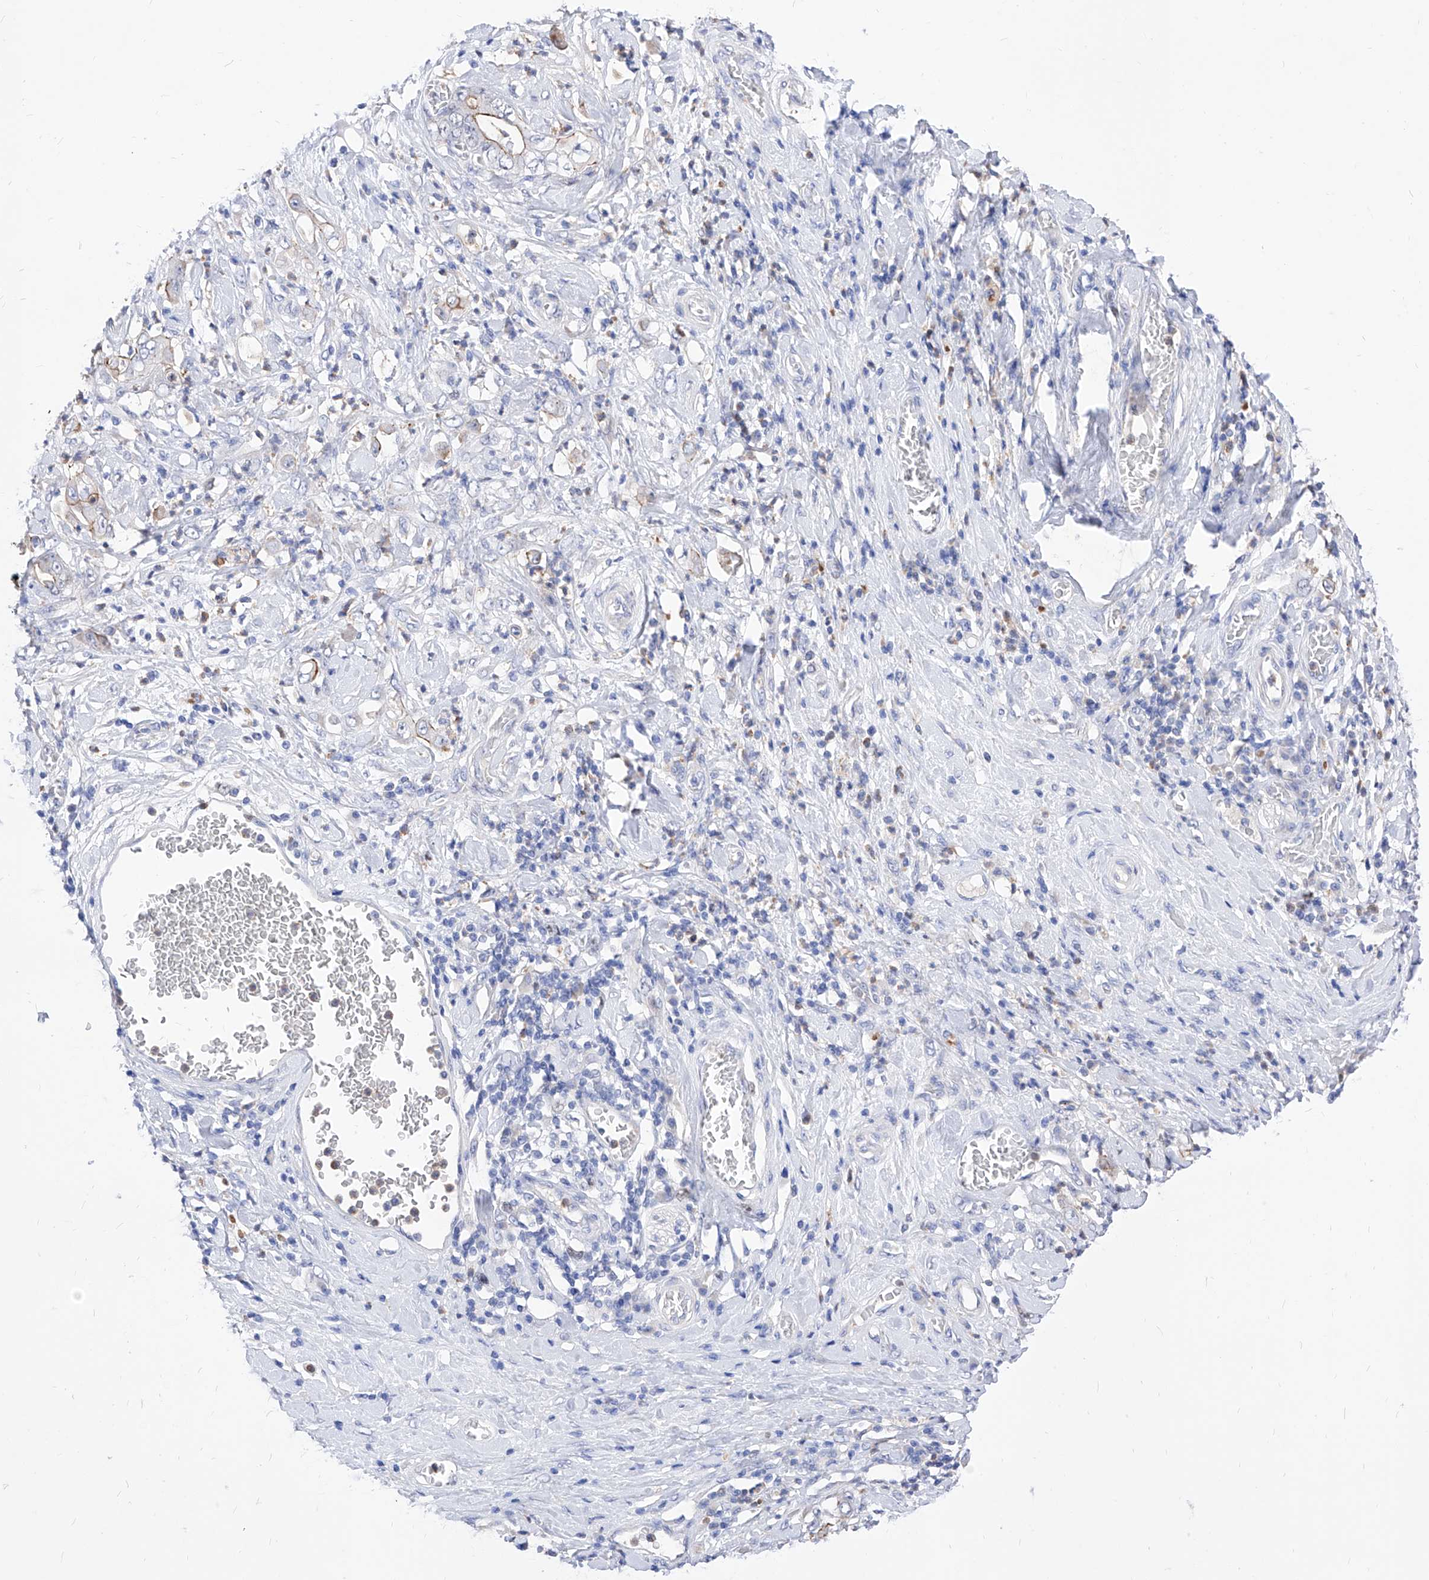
{"staining": {"intensity": "weak", "quantity": "<25%", "location": "cytoplasmic/membranous"}, "tissue": "stomach cancer", "cell_type": "Tumor cells", "image_type": "cancer", "snomed": [{"axis": "morphology", "description": "Adenocarcinoma, NOS"}, {"axis": "topography", "description": "Stomach"}], "caption": "The image exhibits no significant expression in tumor cells of stomach cancer (adenocarcinoma).", "gene": "VAX1", "patient": {"sex": "female", "age": 73}}